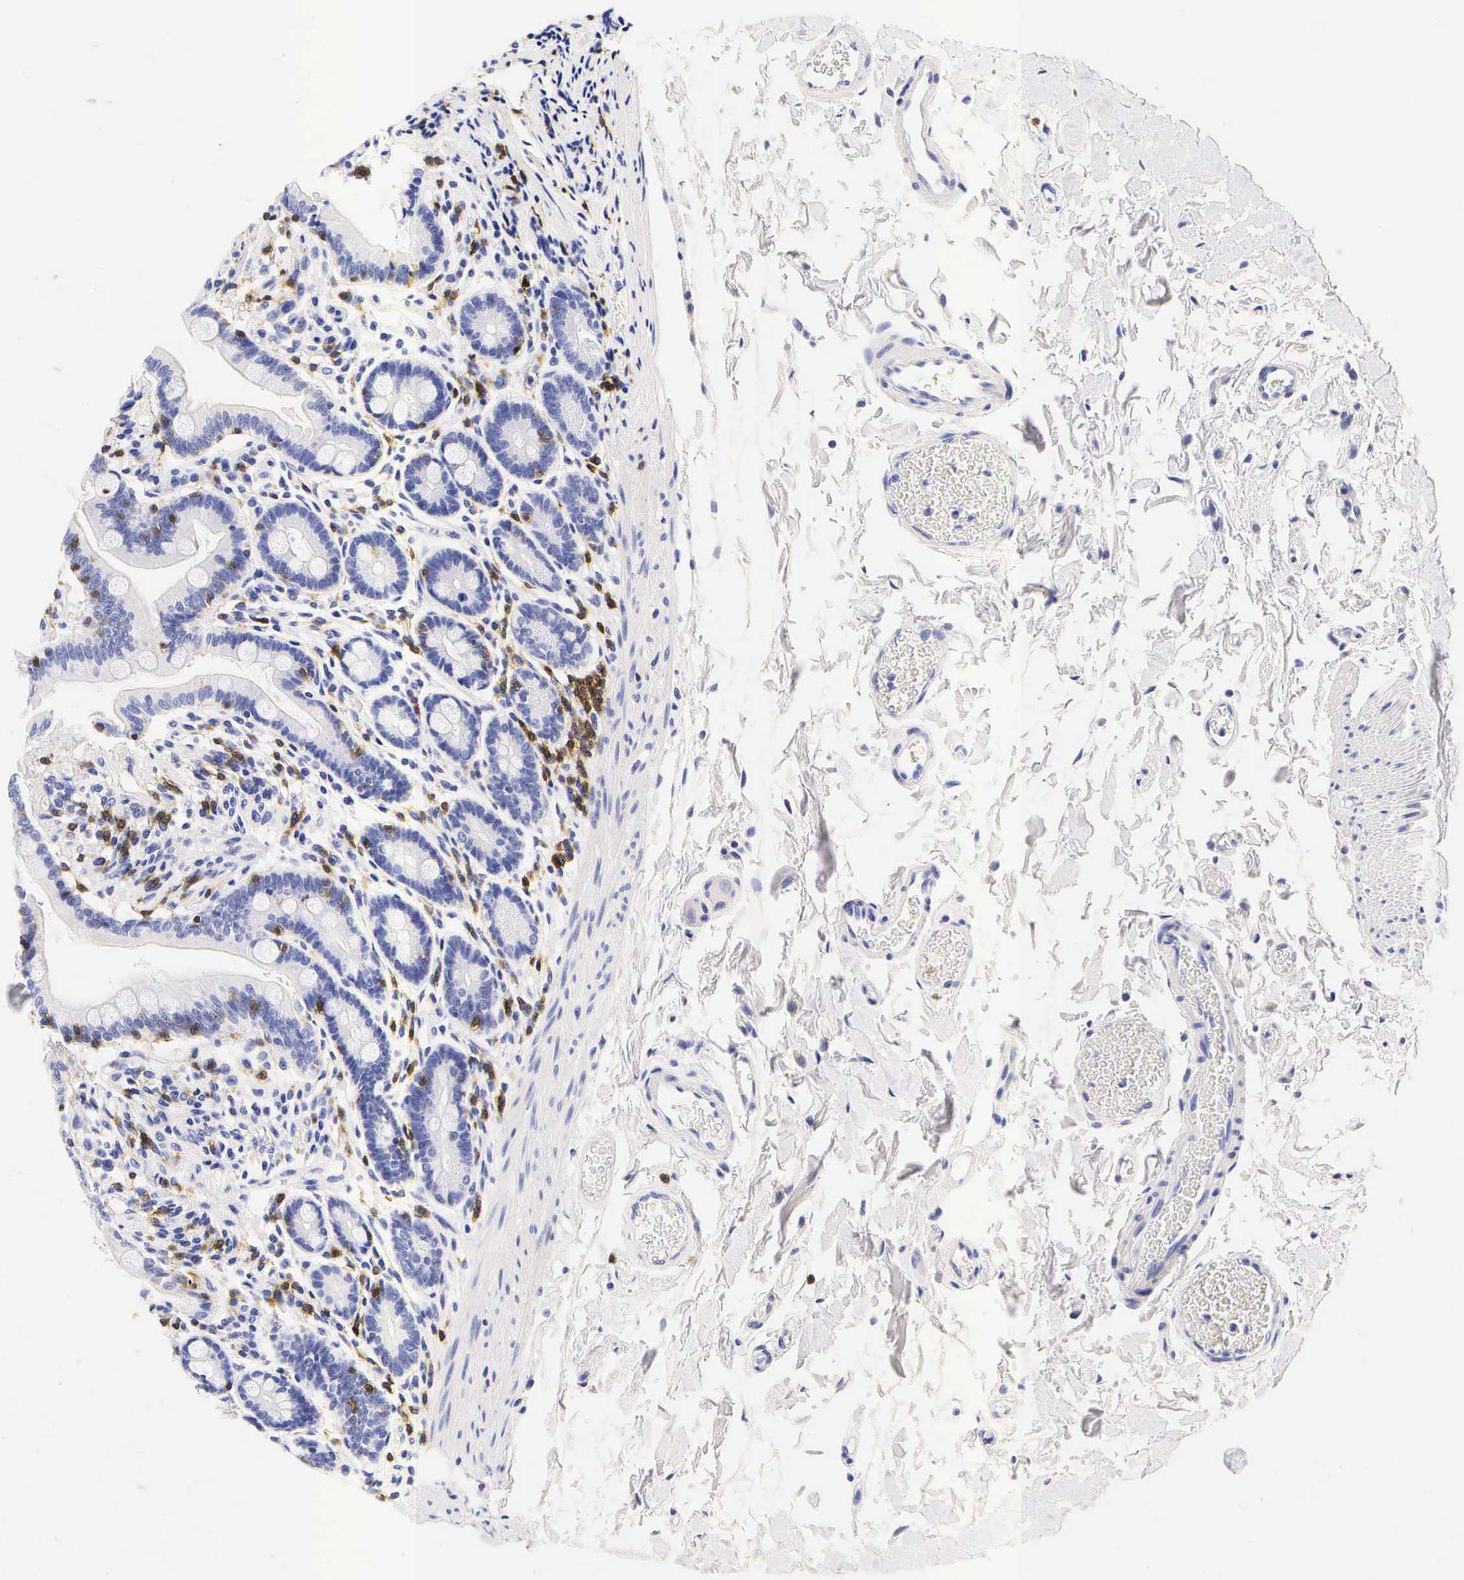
{"staining": {"intensity": "negative", "quantity": "none", "location": "none"}, "tissue": "duodenum", "cell_type": "Glandular cells", "image_type": "normal", "snomed": [{"axis": "morphology", "description": "Normal tissue, NOS"}, {"axis": "topography", "description": "Duodenum"}], "caption": "Duodenum stained for a protein using IHC shows no staining glandular cells.", "gene": "CD3E", "patient": {"sex": "female", "age": 77}}